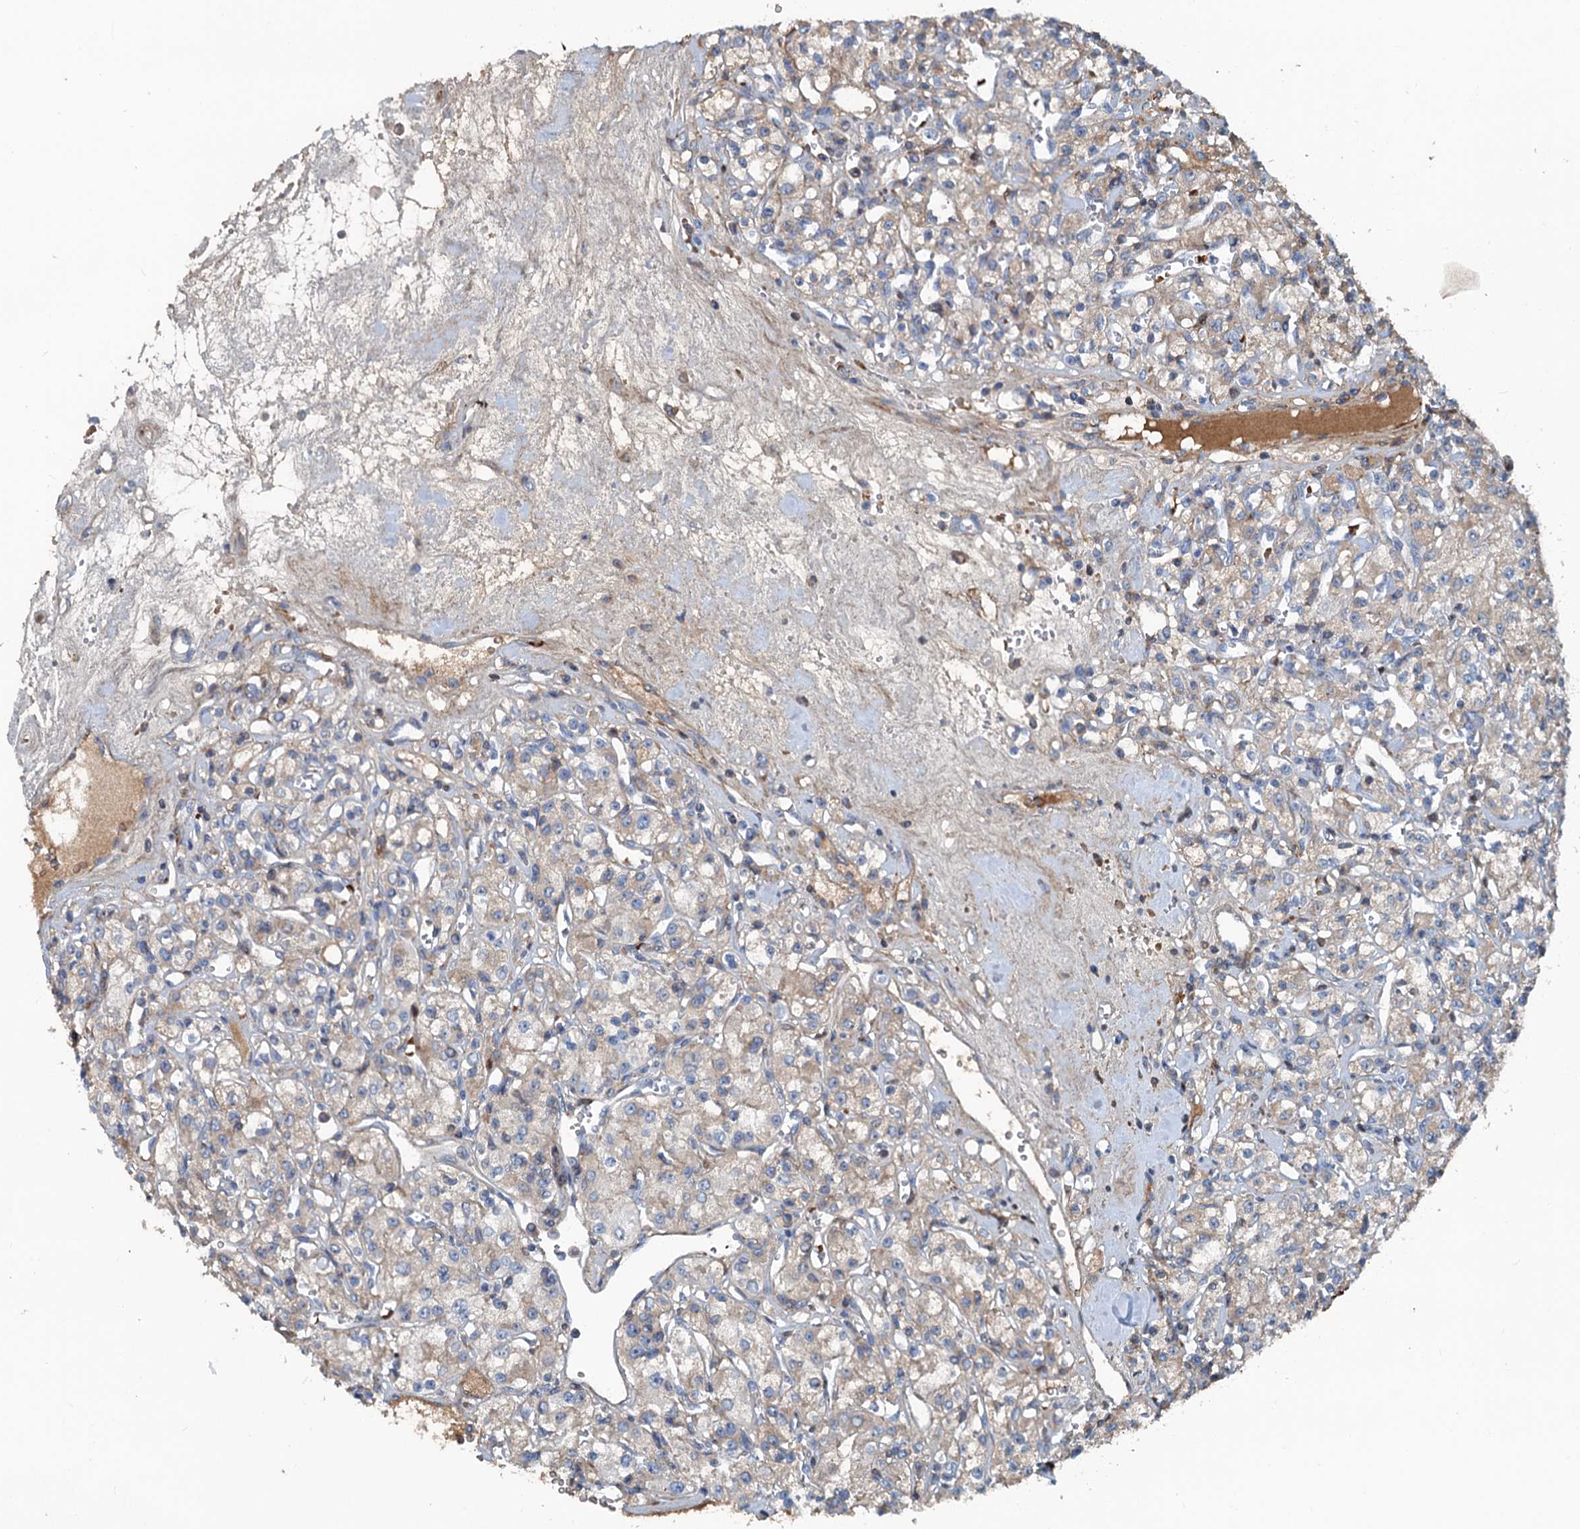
{"staining": {"intensity": "weak", "quantity": "25%-75%", "location": "cytoplasmic/membranous"}, "tissue": "renal cancer", "cell_type": "Tumor cells", "image_type": "cancer", "snomed": [{"axis": "morphology", "description": "Adenocarcinoma, NOS"}, {"axis": "topography", "description": "Kidney"}], "caption": "Renal cancer was stained to show a protein in brown. There is low levels of weak cytoplasmic/membranous positivity in approximately 25%-75% of tumor cells. Using DAB (brown) and hematoxylin (blue) stains, captured at high magnification using brightfield microscopy.", "gene": "TEDC1", "patient": {"sex": "female", "age": 59}}